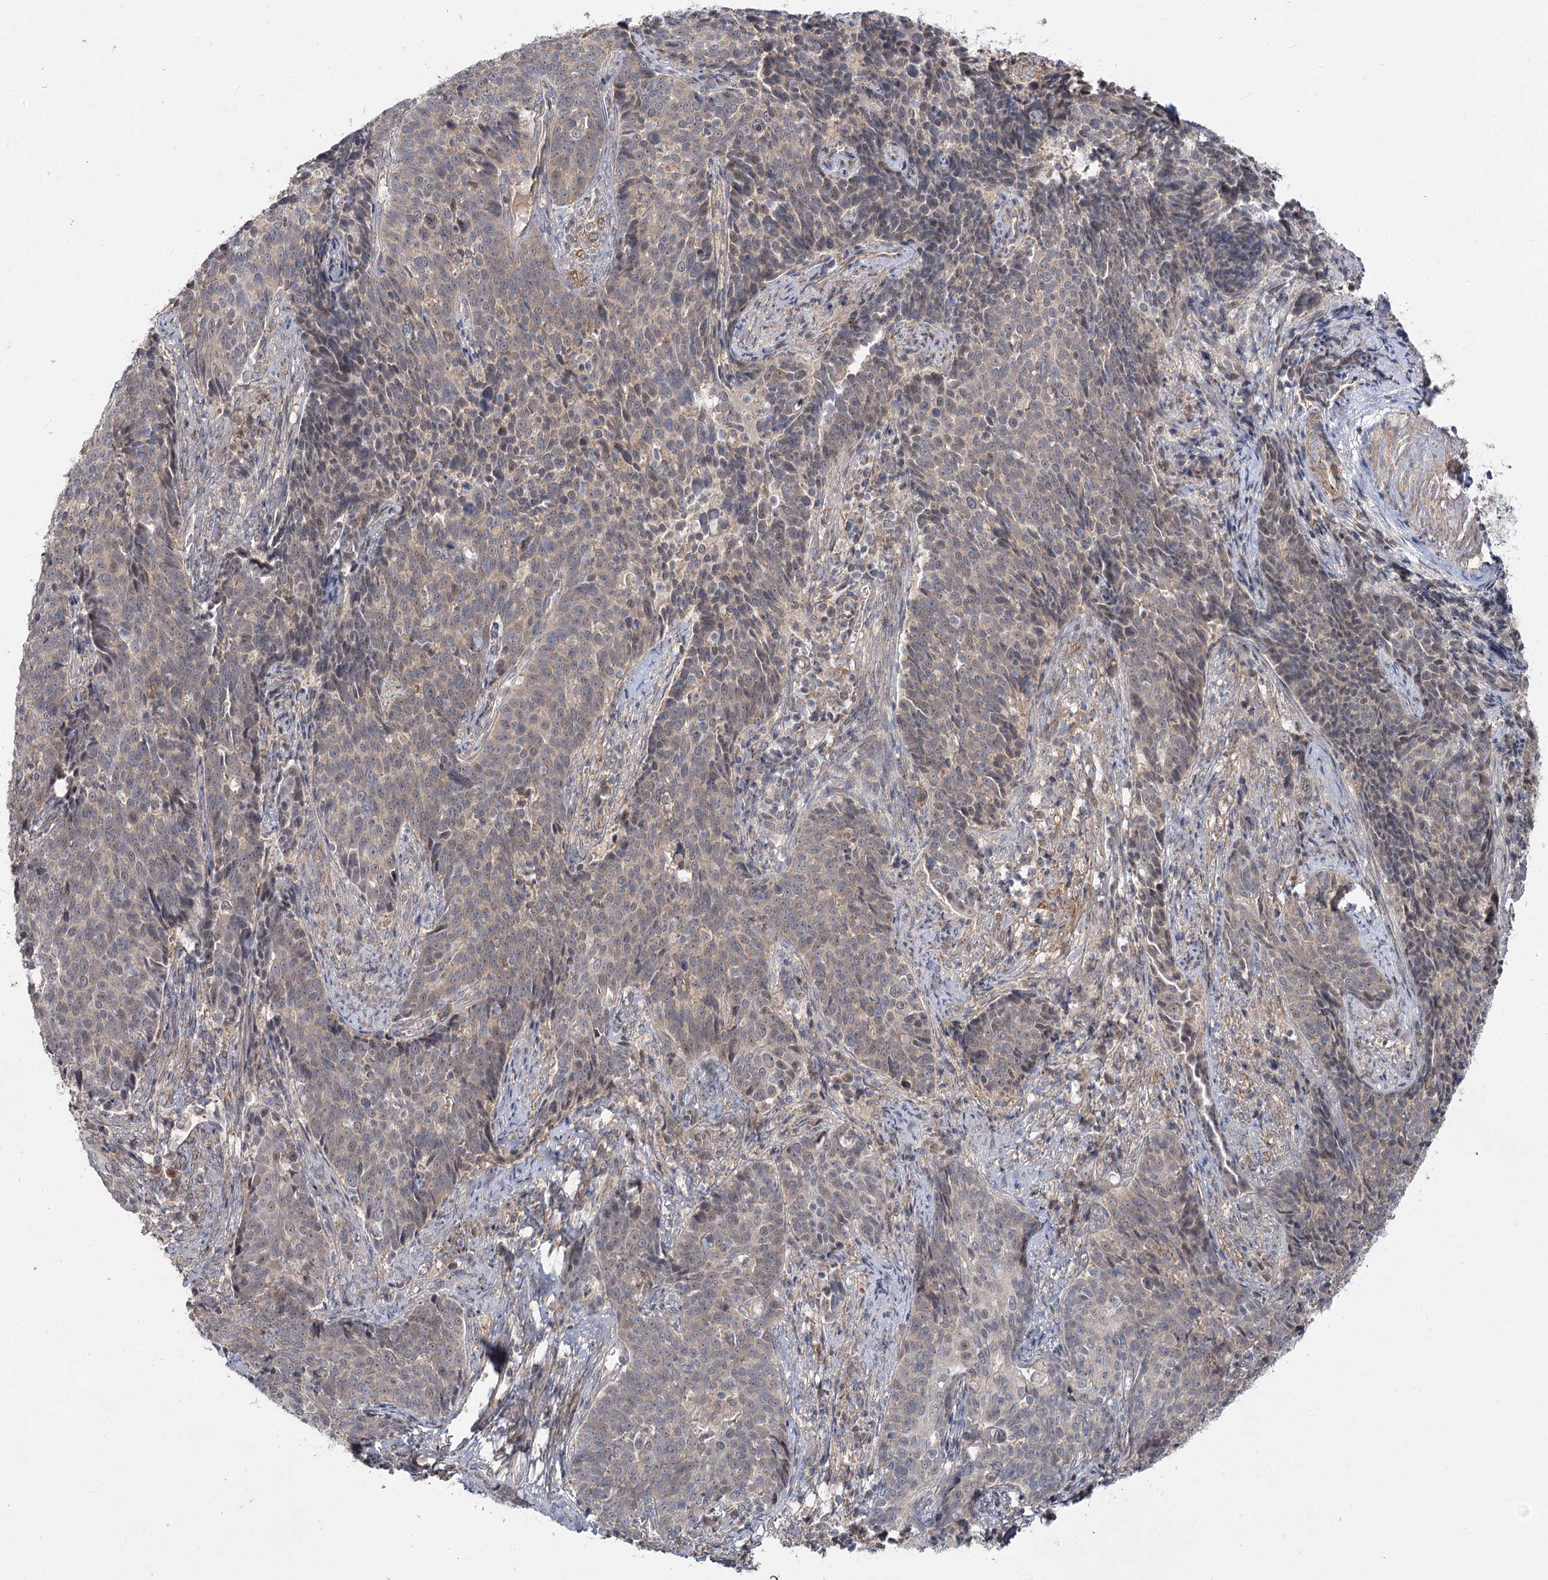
{"staining": {"intensity": "weak", "quantity": "25%-75%", "location": "cytoplasmic/membranous"}, "tissue": "cervical cancer", "cell_type": "Tumor cells", "image_type": "cancer", "snomed": [{"axis": "morphology", "description": "Squamous cell carcinoma, NOS"}, {"axis": "topography", "description": "Cervix"}], "caption": "Protein staining of cervical squamous cell carcinoma tissue displays weak cytoplasmic/membranous positivity in about 25%-75% of tumor cells.", "gene": "TBC1D9B", "patient": {"sex": "female", "age": 39}}